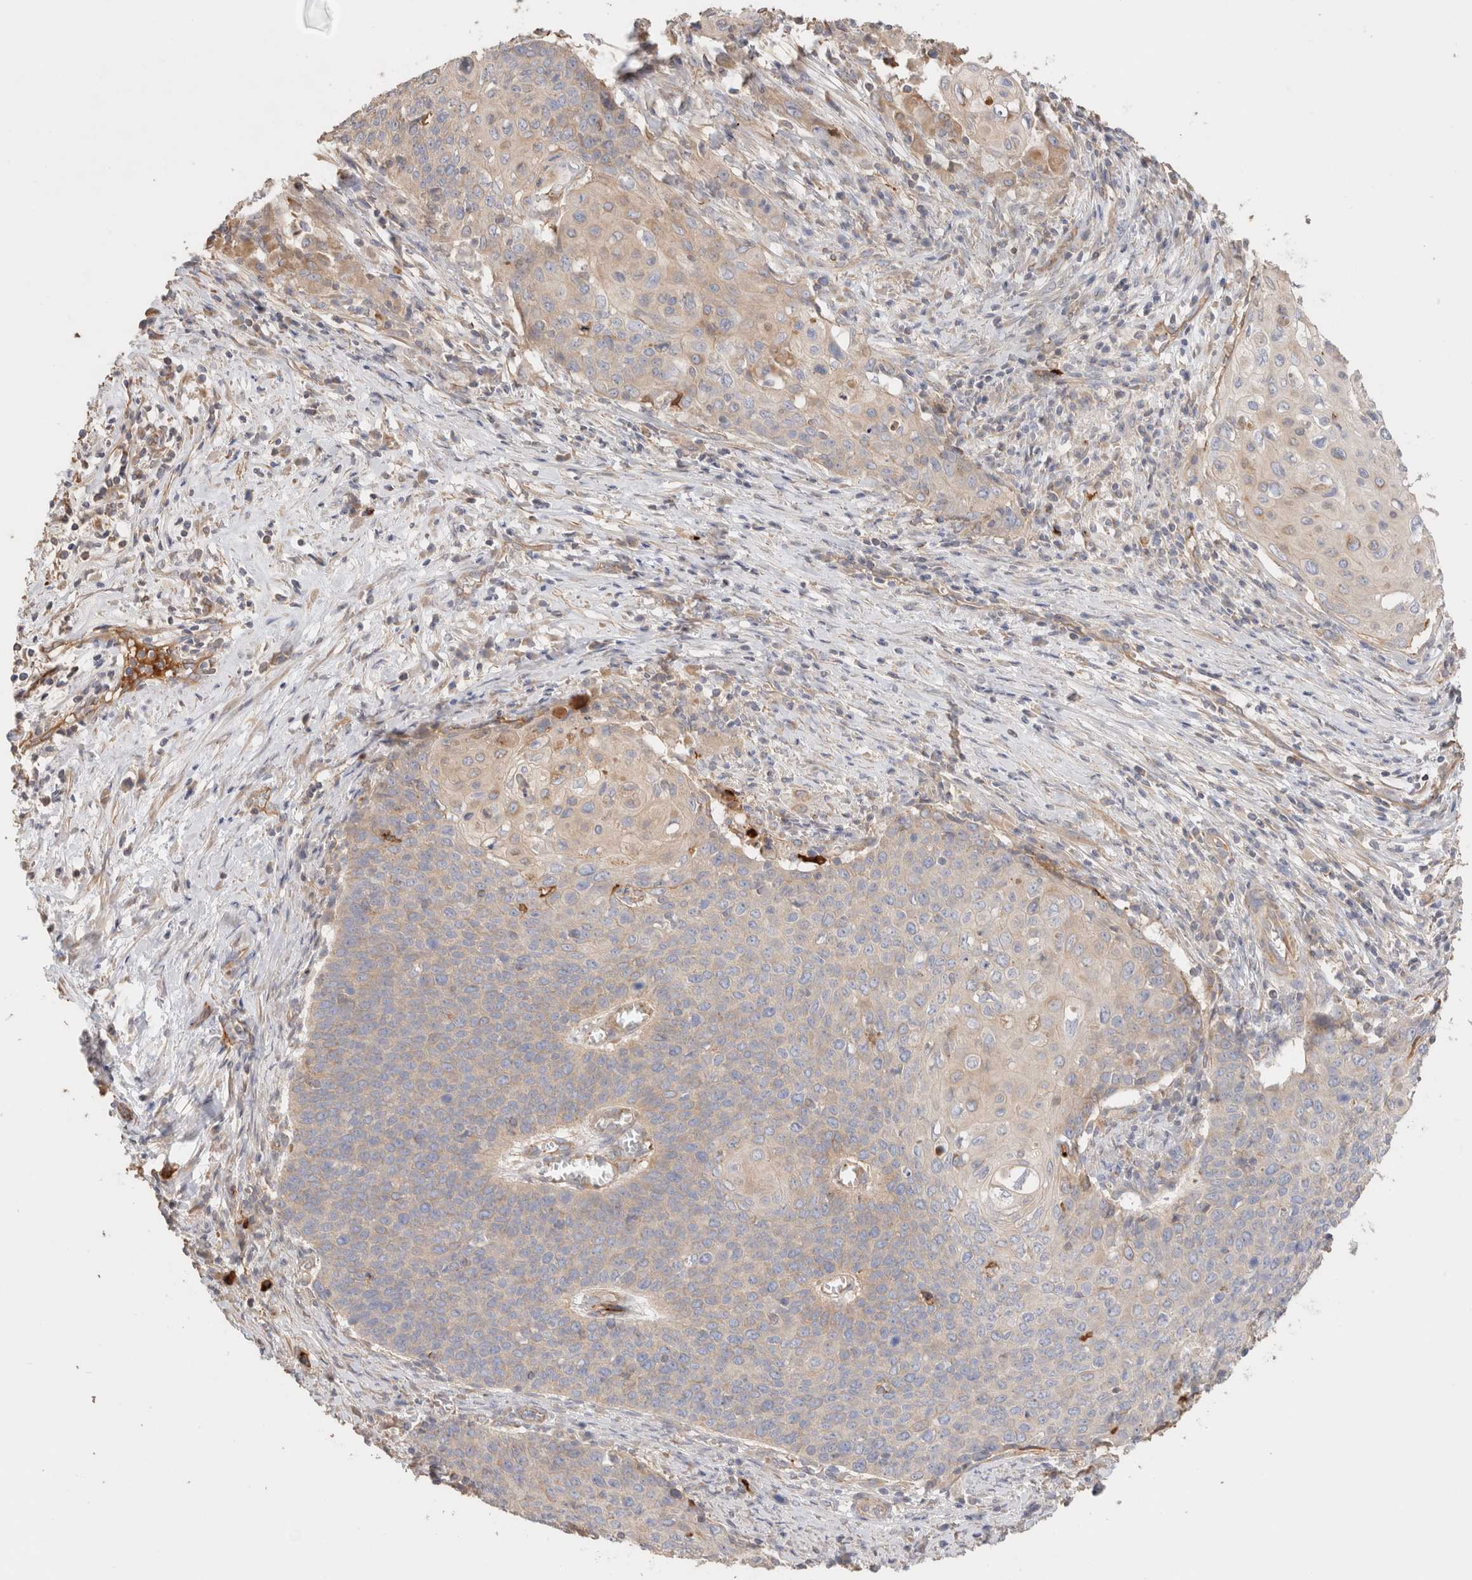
{"staining": {"intensity": "weak", "quantity": "<25%", "location": "cytoplasmic/membranous"}, "tissue": "cervical cancer", "cell_type": "Tumor cells", "image_type": "cancer", "snomed": [{"axis": "morphology", "description": "Squamous cell carcinoma, NOS"}, {"axis": "topography", "description": "Cervix"}], "caption": "High power microscopy micrograph of an immunohistochemistry (IHC) photomicrograph of squamous cell carcinoma (cervical), revealing no significant positivity in tumor cells. (DAB (3,3'-diaminobenzidine) IHC, high magnification).", "gene": "PROS1", "patient": {"sex": "female", "age": 39}}